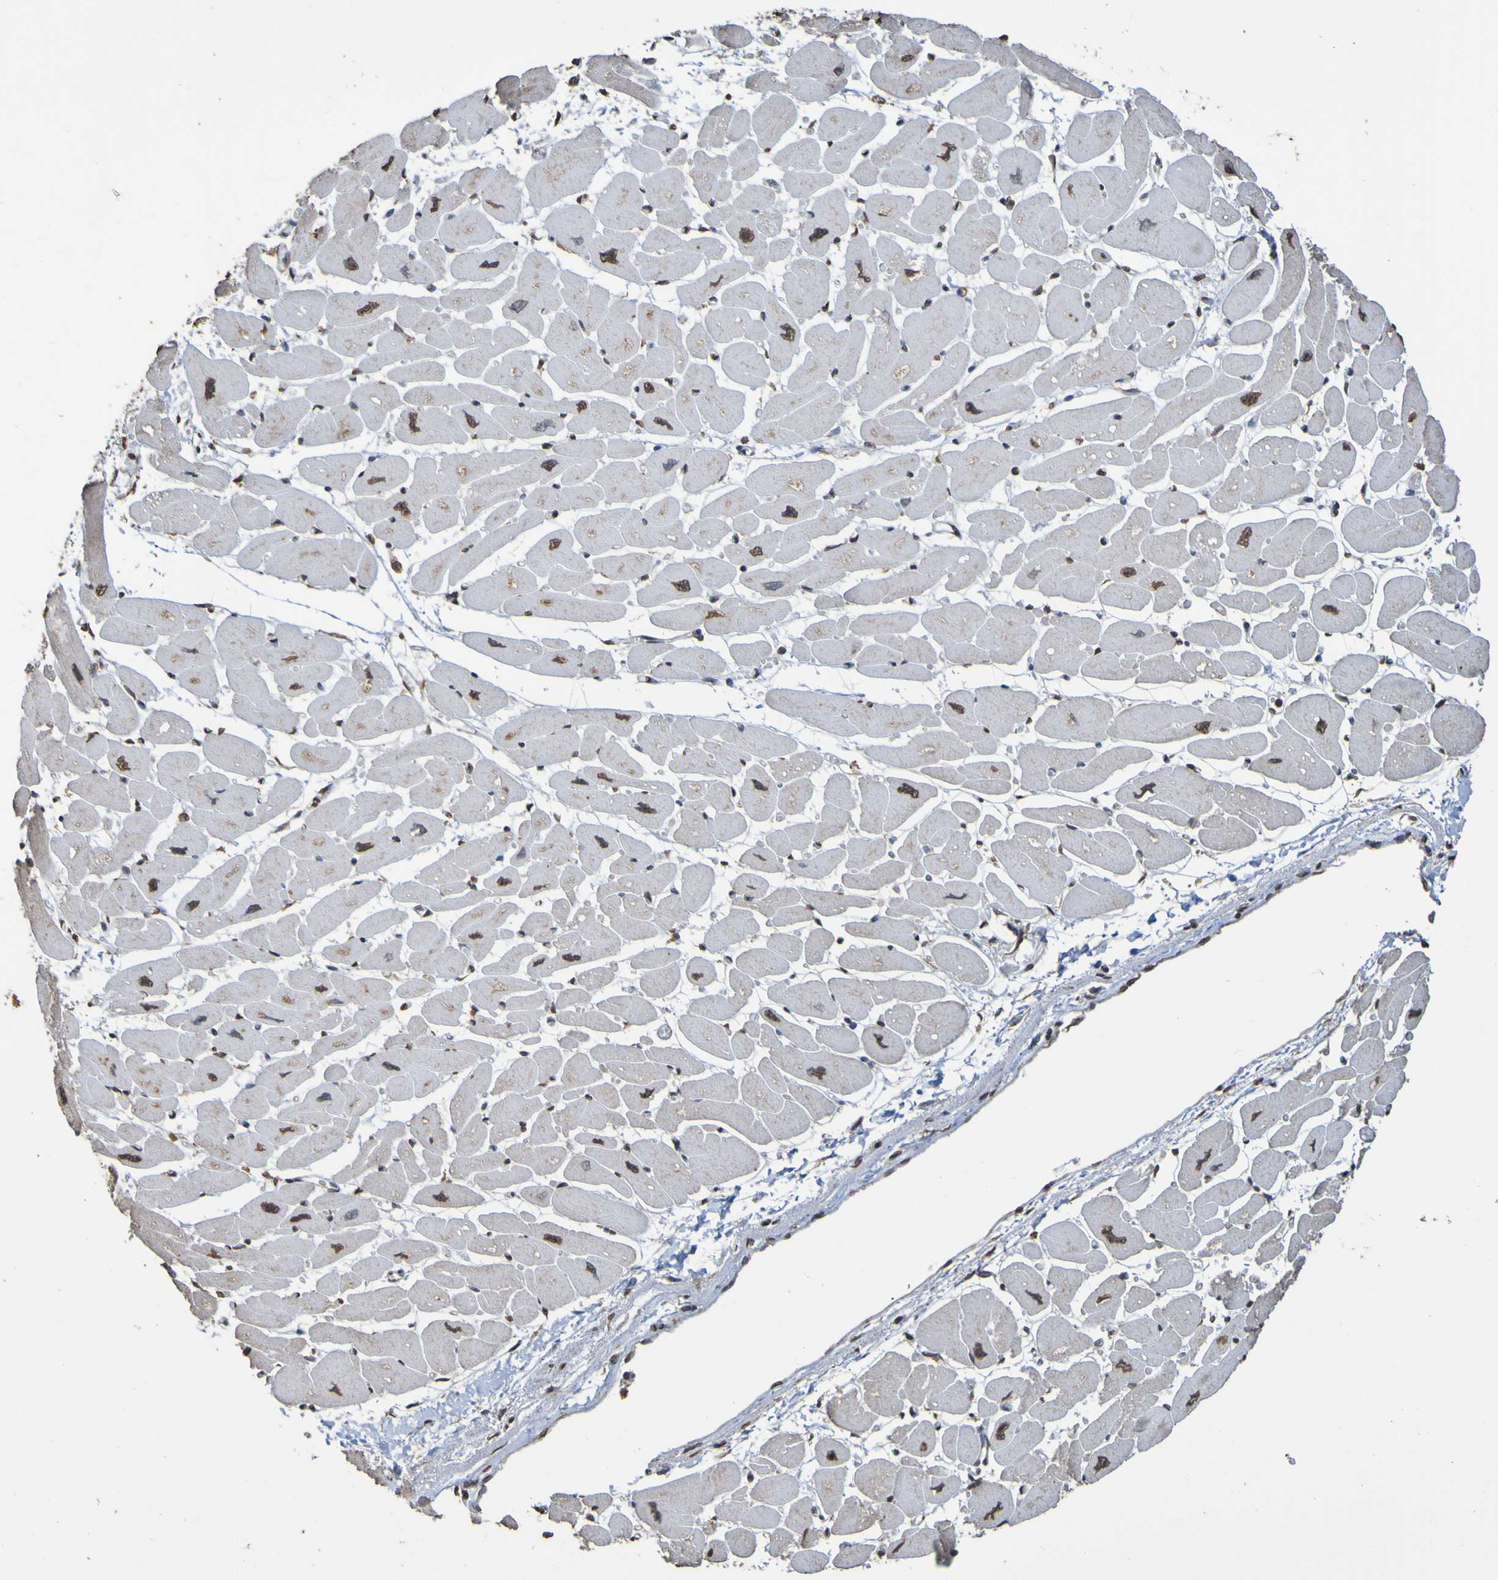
{"staining": {"intensity": "moderate", "quantity": "25%-75%", "location": "nuclear"}, "tissue": "heart muscle", "cell_type": "Cardiomyocytes", "image_type": "normal", "snomed": [{"axis": "morphology", "description": "Normal tissue, NOS"}, {"axis": "topography", "description": "Heart"}], "caption": "Heart muscle stained with IHC displays moderate nuclear staining in about 25%-75% of cardiomyocytes.", "gene": "ALKBH2", "patient": {"sex": "female", "age": 54}}